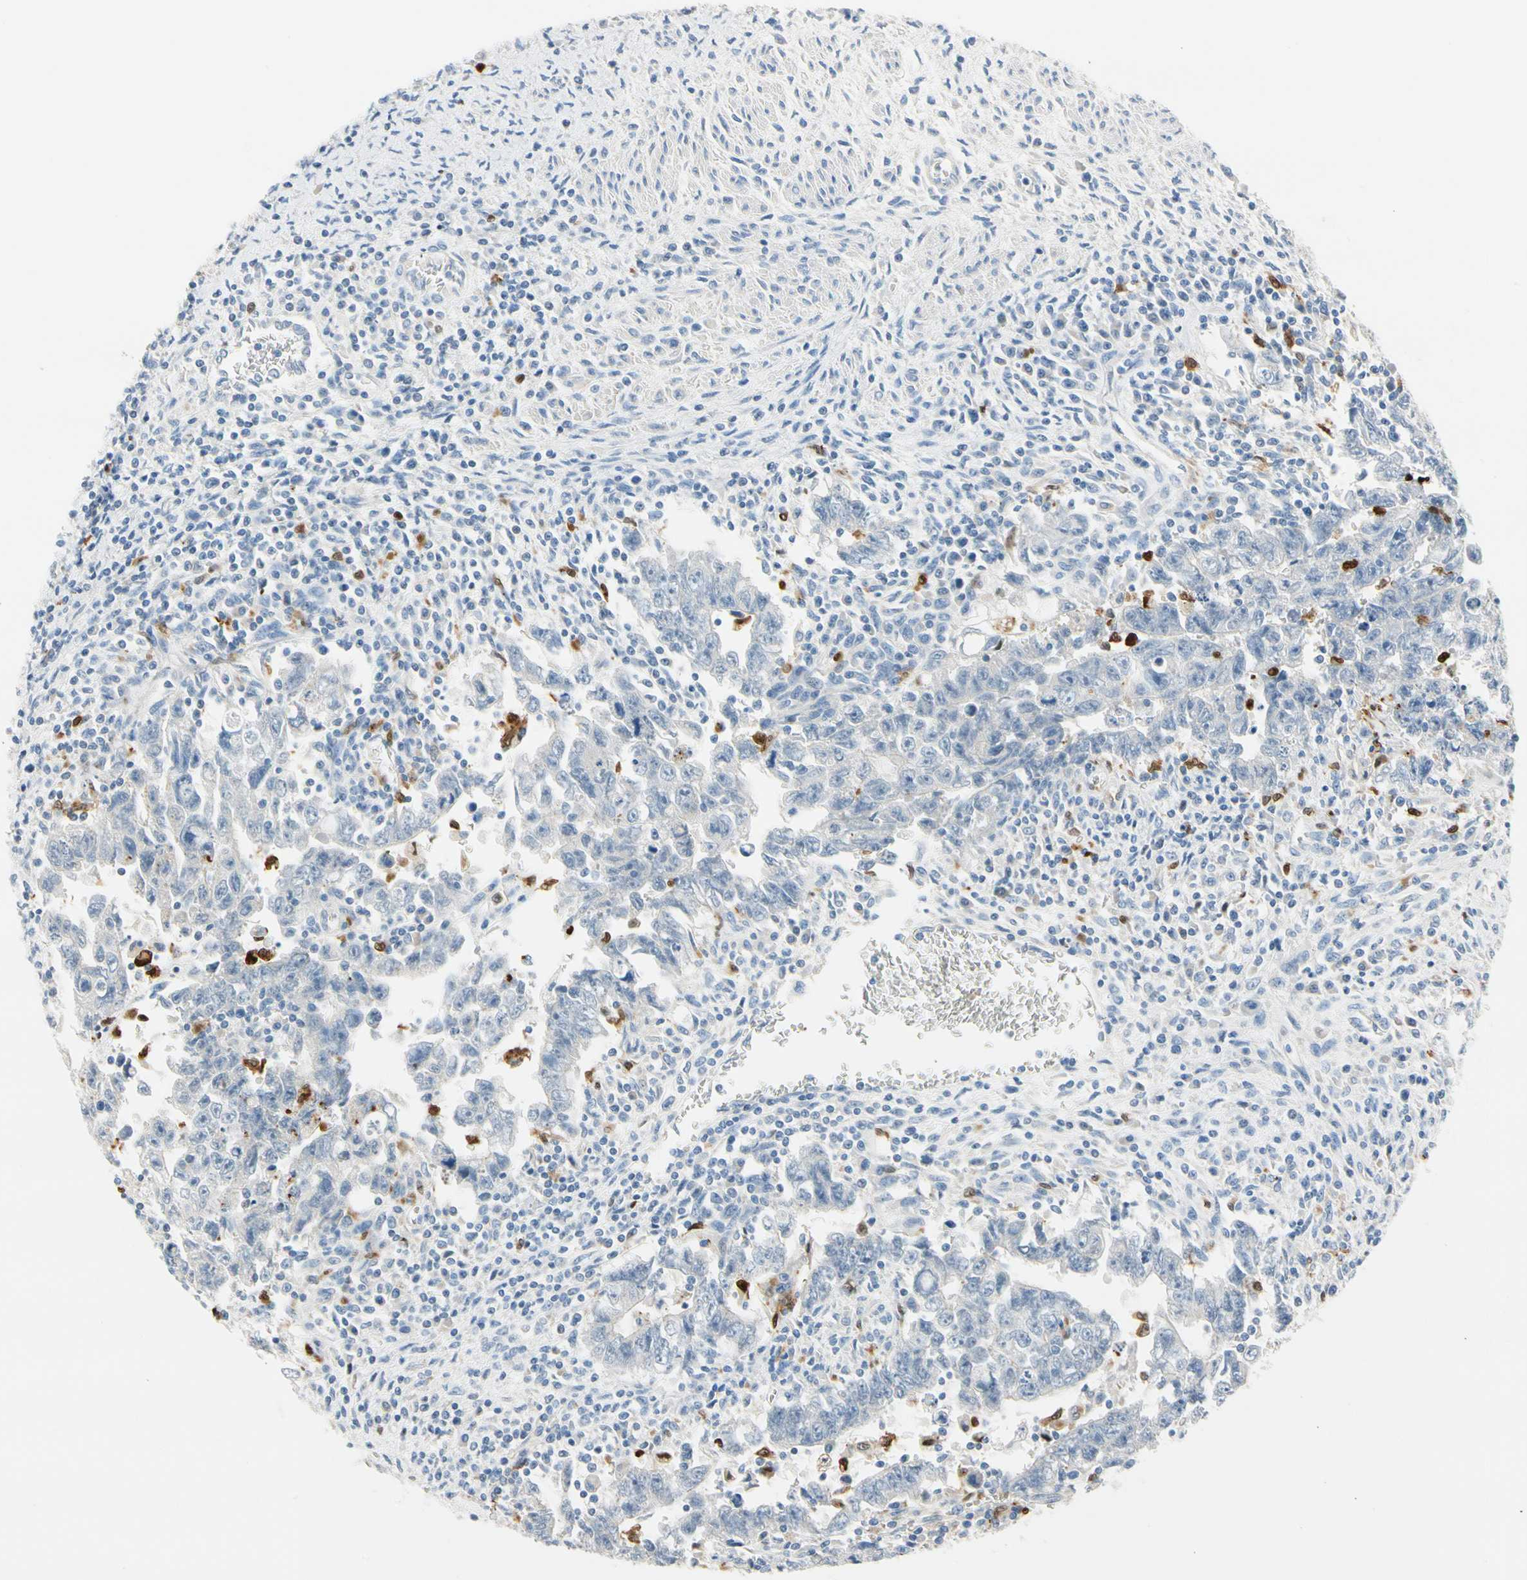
{"staining": {"intensity": "negative", "quantity": "none", "location": "none"}, "tissue": "testis cancer", "cell_type": "Tumor cells", "image_type": "cancer", "snomed": [{"axis": "morphology", "description": "Carcinoma, Embryonal, NOS"}, {"axis": "topography", "description": "Testis"}], "caption": "A photomicrograph of human embryonal carcinoma (testis) is negative for staining in tumor cells.", "gene": "TRAF5", "patient": {"sex": "male", "age": 28}}